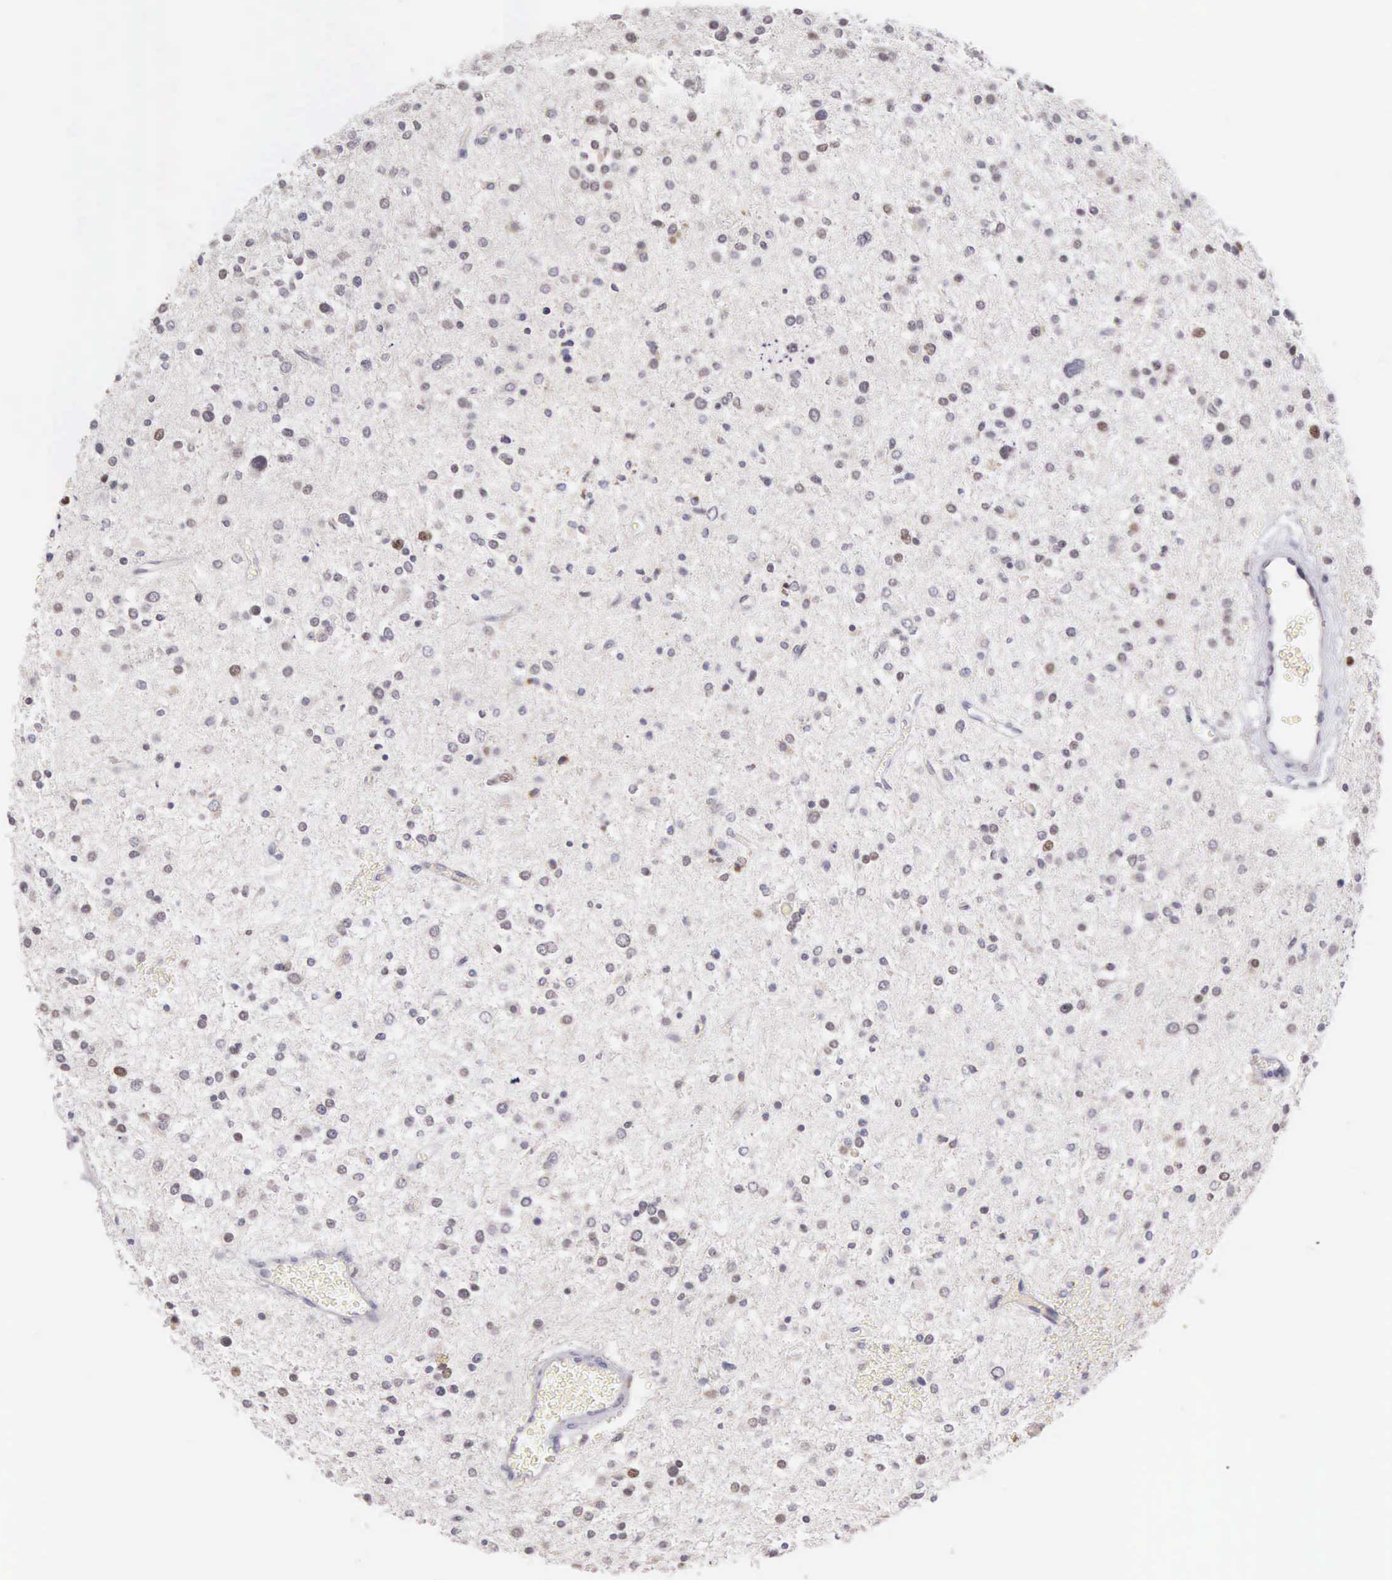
{"staining": {"intensity": "weak", "quantity": "<25%", "location": "nuclear"}, "tissue": "glioma", "cell_type": "Tumor cells", "image_type": "cancer", "snomed": [{"axis": "morphology", "description": "Glioma, malignant, Low grade"}, {"axis": "topography", "description": "Brain"}], "caption": "High magnification brightfield microscopy of malignant low-grade glioma stained with DAB (3,3'-diaminobenzidine) (brown) and counterstained with hematoxylin (blue): tumor cells show no significant staining.", "gene": "VRK1", "patient": {"sex": "female", "age": 36}}